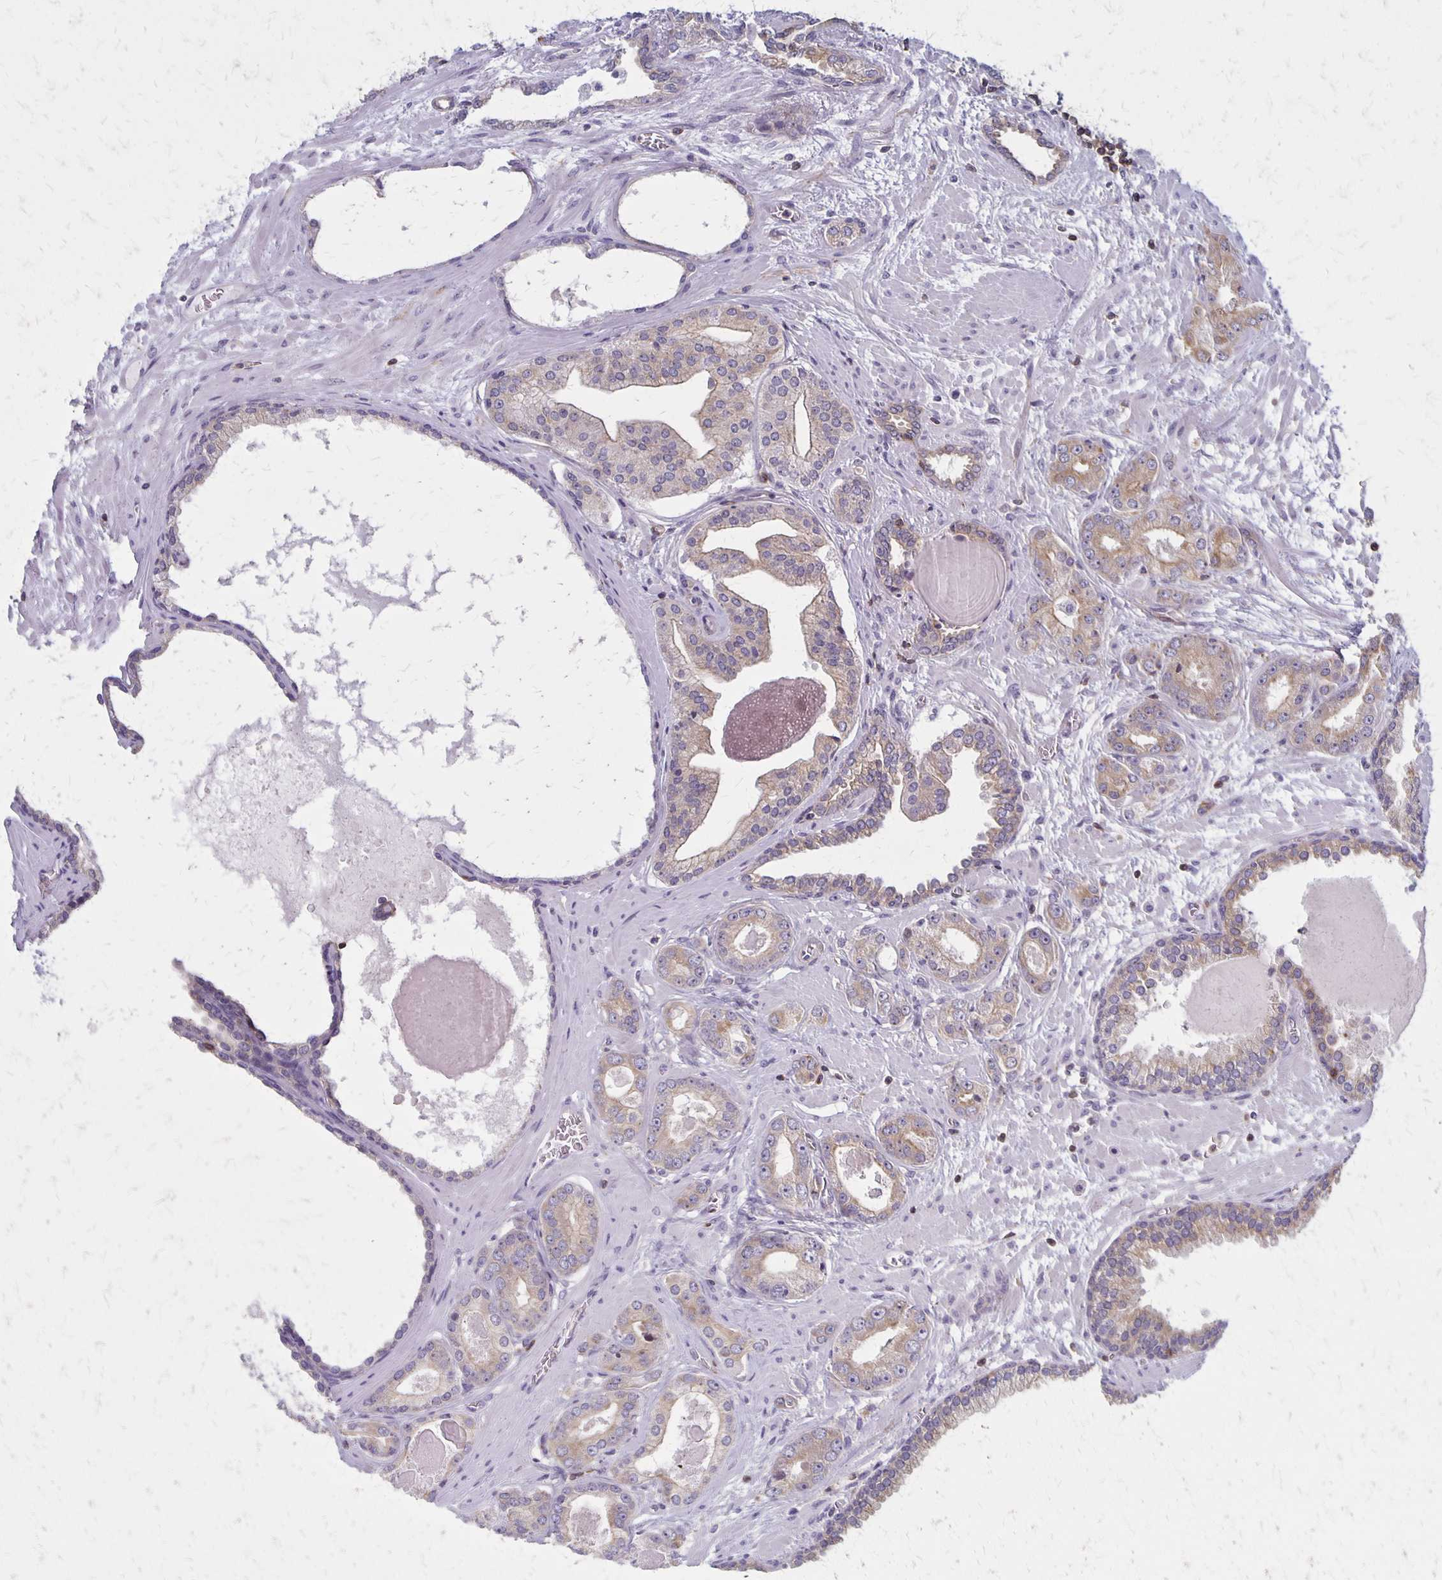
{"staining": {"intensity": "moderate", "quantity": ">75%", "location": "cytoplasmic/membranous"}, "tissue": "prostate cancer", "cell_type": "Tumor cells", "image_type": "cancer", "snomed": [{"axis": "morphology", "description": "Adenocarcinoma, Low grade"}, {"axis": "topography", "description": "Prostate"}], "caption": "Tumor cells demonstrate moderate cytoplasmic/membranous expression in about >75% of cells in low-grade adenocarcinoma (prostate). (Stains: DAB (3,3'-diaminobenzidine) in brown, nuclei in blue, Microscopy: brightfield microscopy at high magnification).", "gene": "SEPTIN5", "patient": {"sex": "male", "age": 64}}